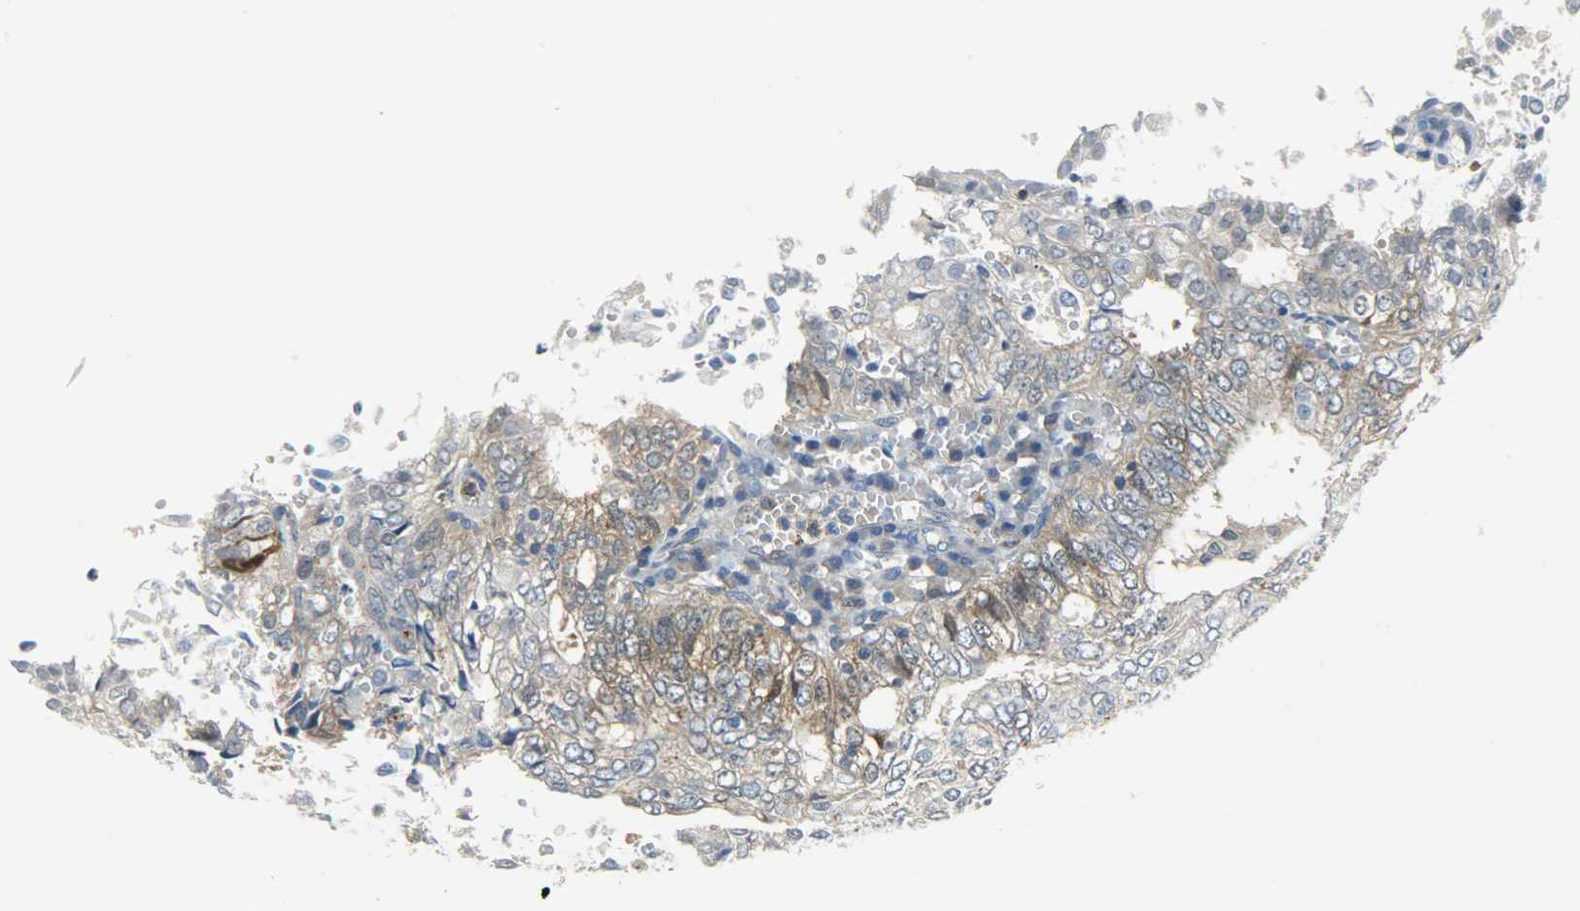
{"staining": {"intensity": "moderate", "quantity": "25%-75%", "location": "cytoplasmic/membranous"}, "tissue": "endometrial cancer", "cell_type": "Tumor cells", "image_type": "cancer", "snomed": [{"axis": "morphology", "description": "Adenocarcinoma, NOS"}, {"axis": "topography", "description": "Endometrium"}], "caption": "The immunohistochemical stain highlights moderate cytoplasmic/membranous expression in tumor cells of endometrial cancer tissue. The staining is performed using DAB (3,3'-diaminobenzidine) brown chromogen to label protein expression. The nuclei are counter-stained blue using hematoxylin.", "gene": "EIF4EBP1", "patient": {"sex": "female", "age": 69}}